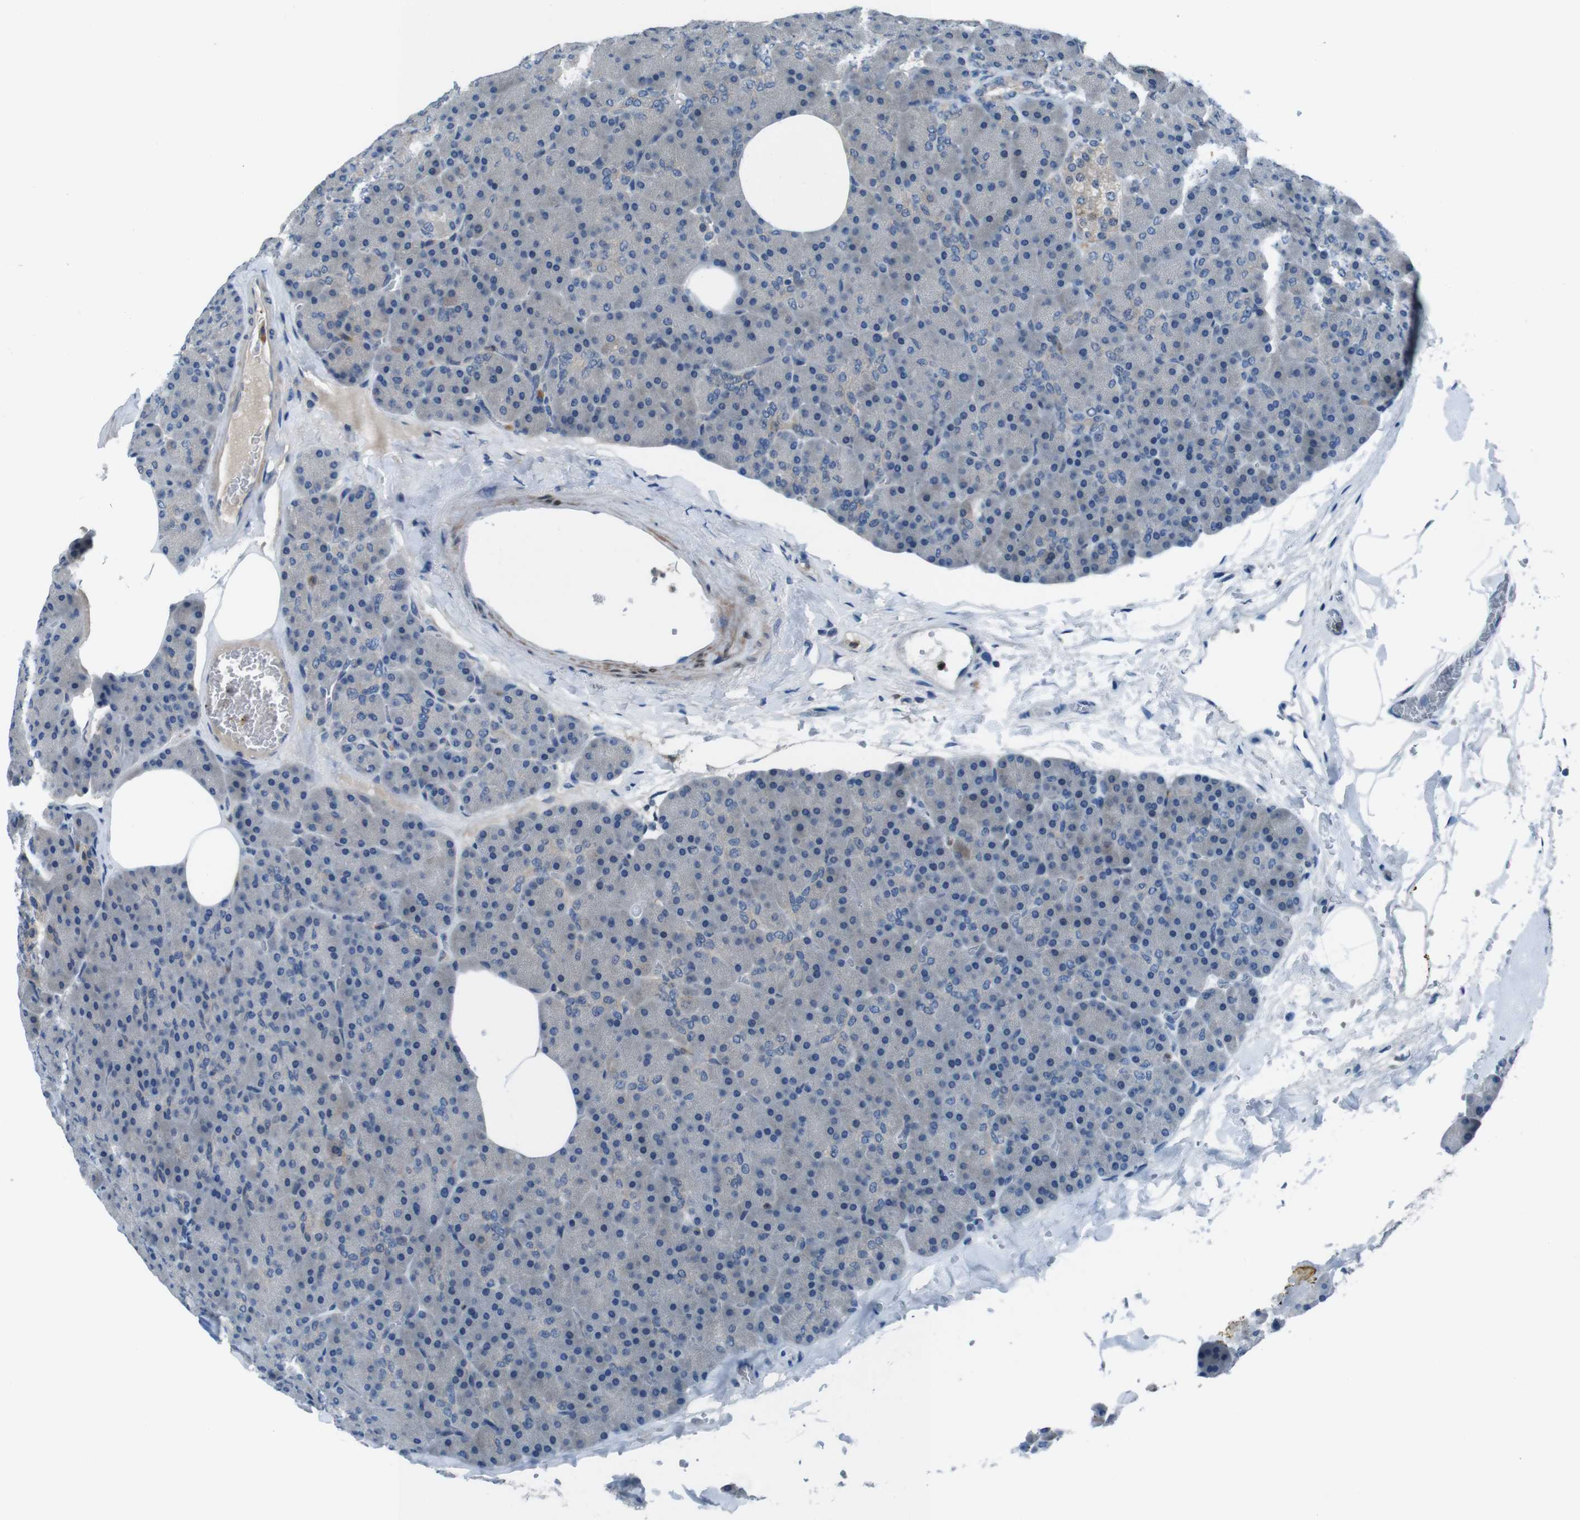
{"staining": {"intensity": "negative", "quantity": "none", "location": "none"}, "tissue": "pancreas", "cell_type": "Exocrine glandular cells", "image_type": "normal", "snomed": [{"axis": "morphology", "description": "Normal tissue, NOS"}, {"axis": "topography", "description": "Pancreas"}], "caption": "This is an immunohistochemistry image of normal human pancreas. There is no staining in exocrine glandular cells.", "gene": "NANOS2", "patient": {"sex": "female", "age": 35}}